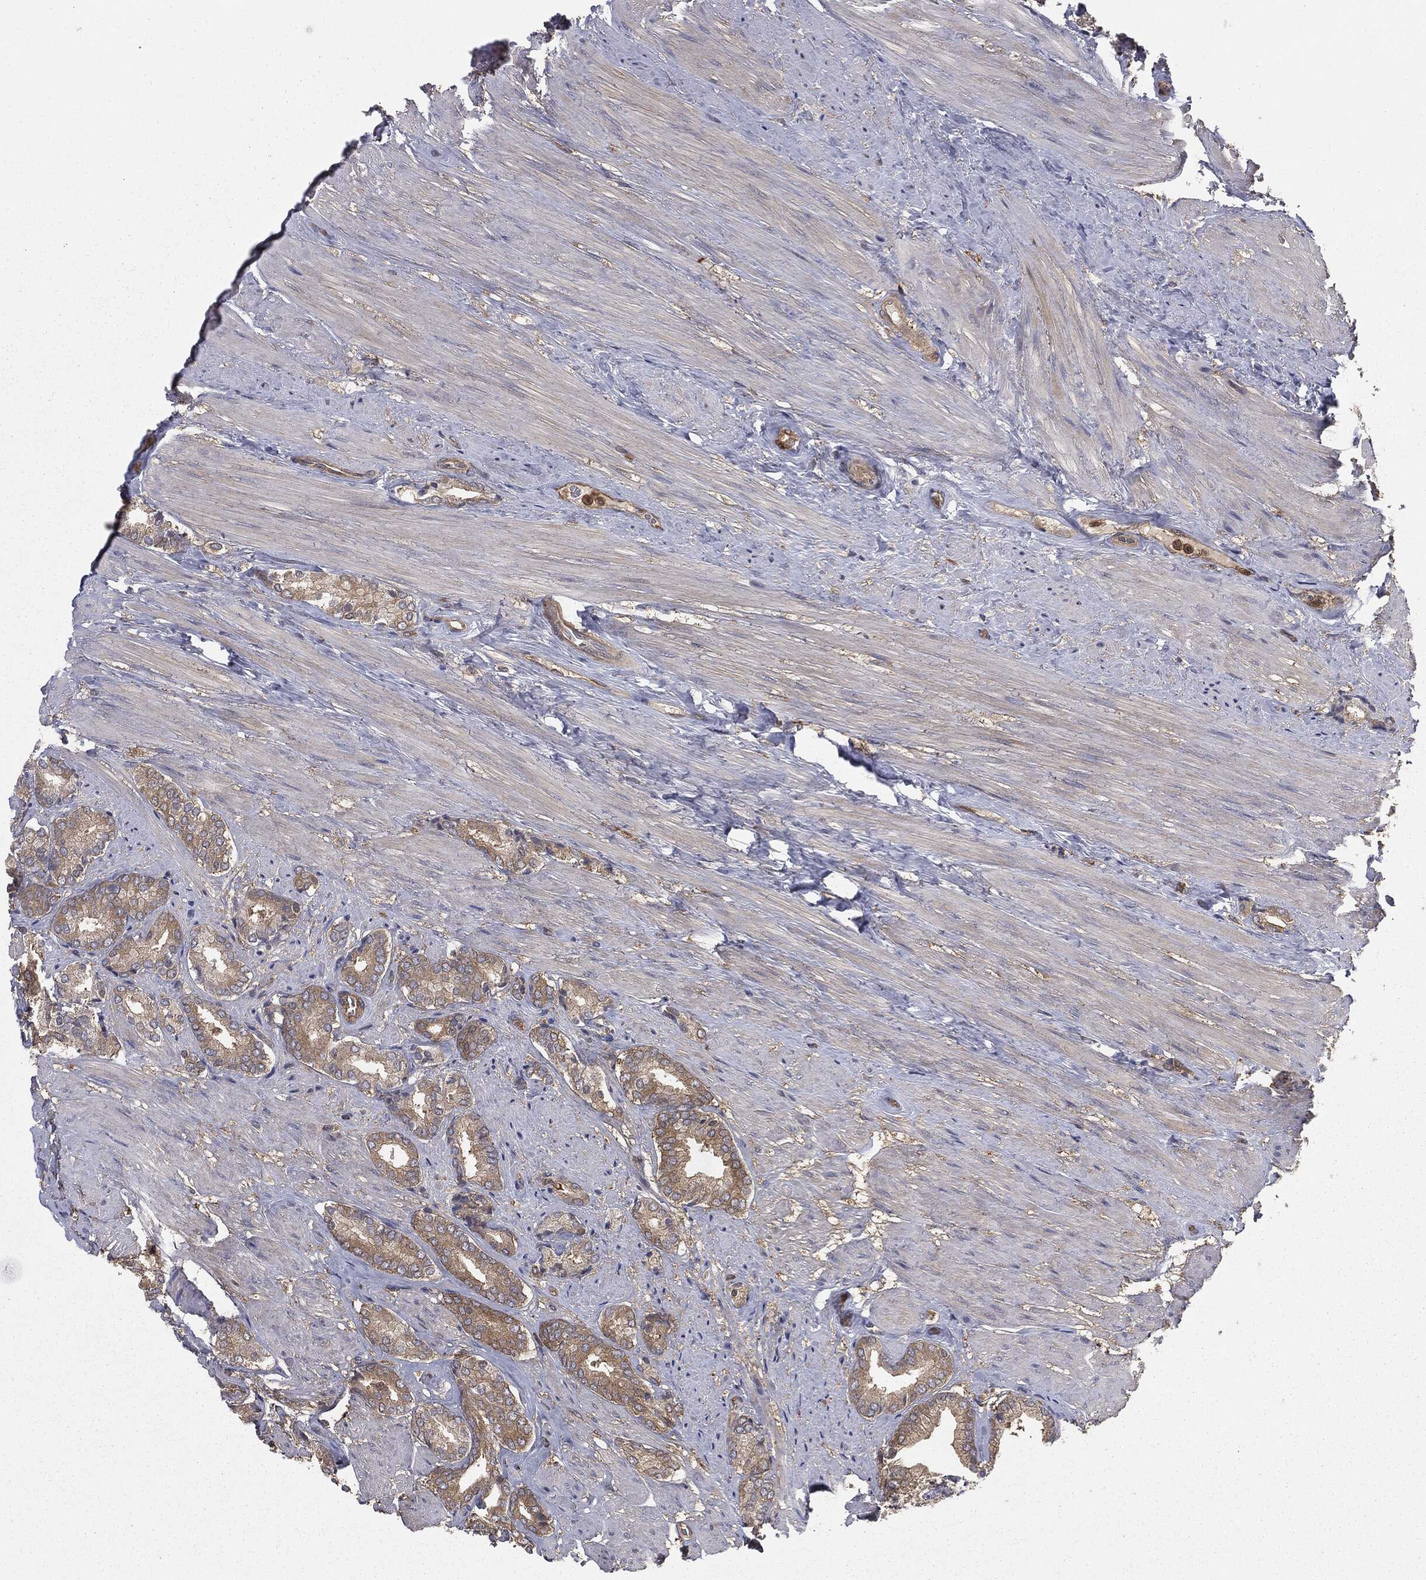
{"staining": {"intensity": "weak", "quantity": ">75%", "location": "cytoplasmic/membranous"}, "tissue": "prostate cancer", "cell_type": "Tumor cells", "image_type": "cancer", "snomed": [{"axis": "morphology", "description": "Adenocarcinoma, High grade"}, {"axis": "topography", "description": "Prostate"}], "caption": "The image exhibits immunohistochemical staining of prostate cancer. There is weak cytoplasmic/membranous expression is identified in approximately >75% of tumor cells. The staining was performed using DAB, with brown indicating positive protein expression. Nuclei are stained blue with hematoxylin.", "gene": "GNB5", "patient": {"sex": "male", "age": 56}}